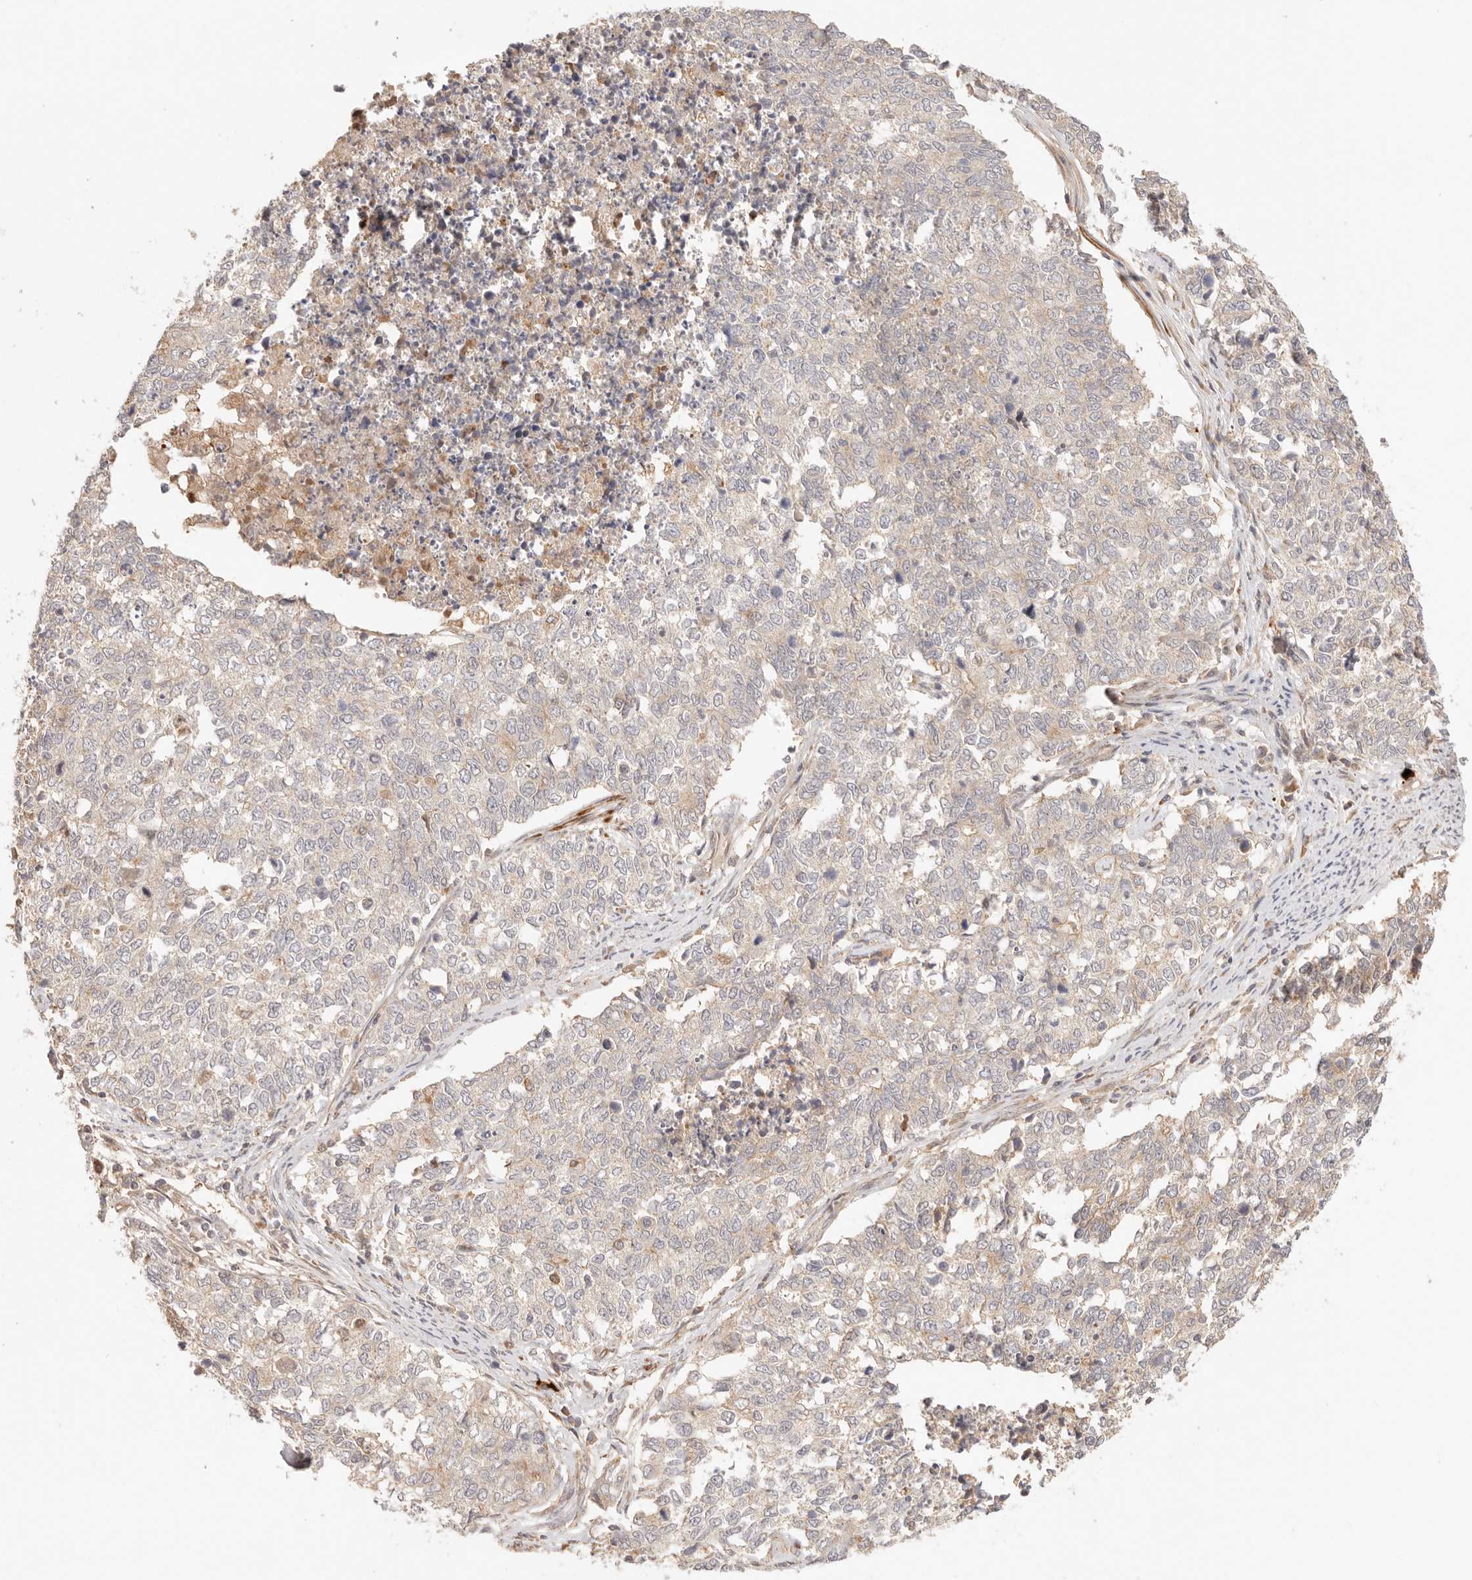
{"staining": {"intensity": "negative", "quantity": "none", "location": "none"}, "tissue": "cervical cancer", "cell_type": "Tumor cells", "image_type": "cancer", "snomed": [{"axis": "morphology", "description": "Squamous cell carcinoma, NOS"}, {"axis": "topography", "description": "Cervix"}], "caption": "IHC histopathology image of cervical cancer stained for a protein (brown), which reveals no staining in tumor cells. (DAB immunohistochemistry with hematoxylin counter stain).", "gene": "IL1R2", "patient": {"sex": "female", "age": 63}}